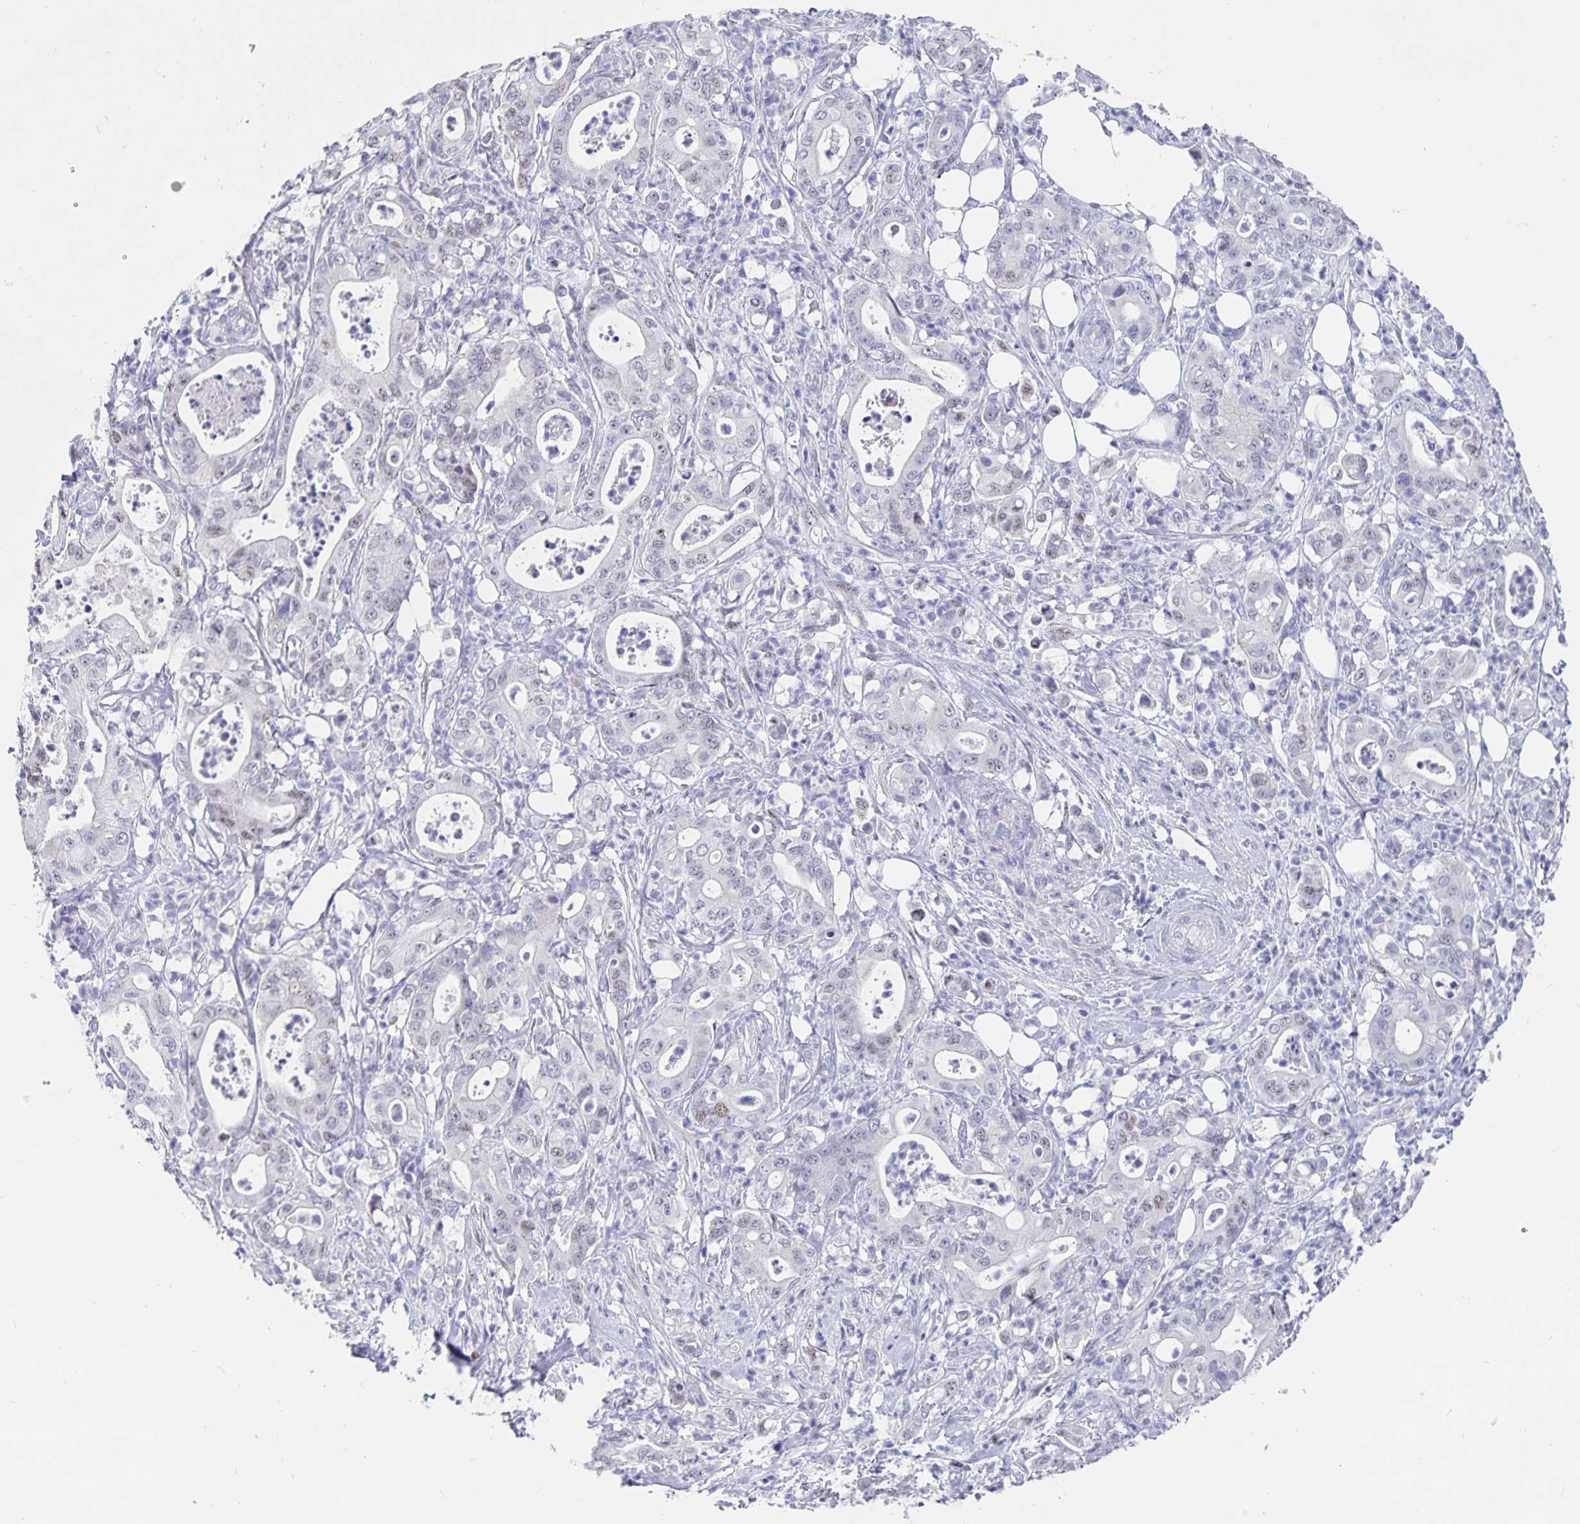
{"staining": {"intensity": "weak", "quantity": "<25%", "location": "nuclear"}, "tissue": "pancreatic cancer", "cell_type": "Tumor cells", "image_type": "cancer", "snomed": [{"axis": "morphology", "description": "Adenocarcinoma, NOS"}, {"axis": "topography", "description": "Pancreas"}], "caption": "Immunohistochemistry (IHC) histopathology image of neoplastic tissue: human pancreatic adenocarcinoma stained with DAB reveals no significant protein expression in tumor cells.", "gene": "SMOC1", "patient": {"sex": "male", "age": 71}}